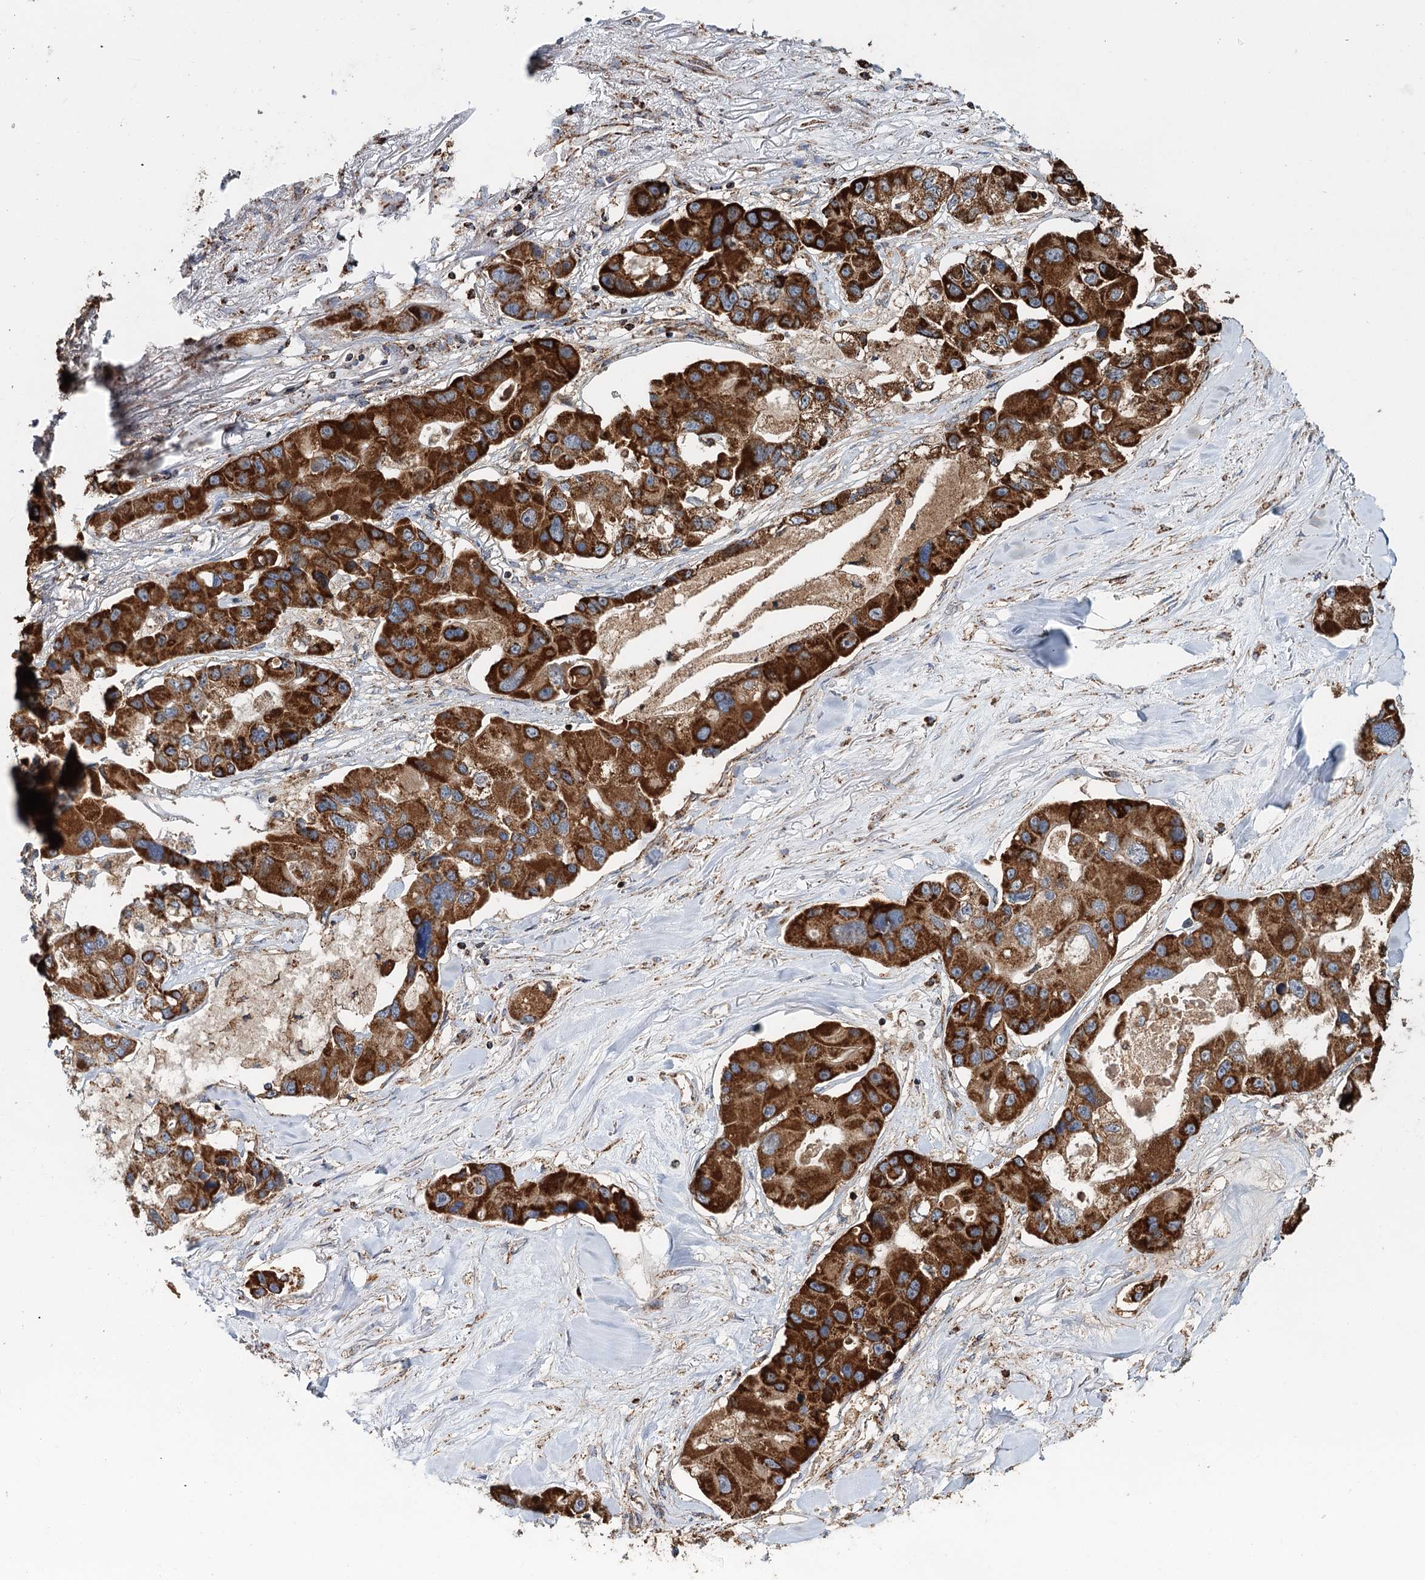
{"staining": {"intensity": "strong", "quantity": ">75%", "location": "cytoplasmic/membranous"}, "tissue": "lung cancer", "cell_type": "Tumor cells", "image_type": "cancer", "snomed": [{"axis": "morphology", "description": "Adenocarcinoma, NOS"}, {"axis": "topography", "description": "Lung"}], "caption": "Brown immunohistochemical staining in human lung cancer demonstrates strong cytoplasmic/membranous positivity in about >75% of tumor cells.", "gene": "APH1A", "patient": {"sex": "female", "age": 54}}